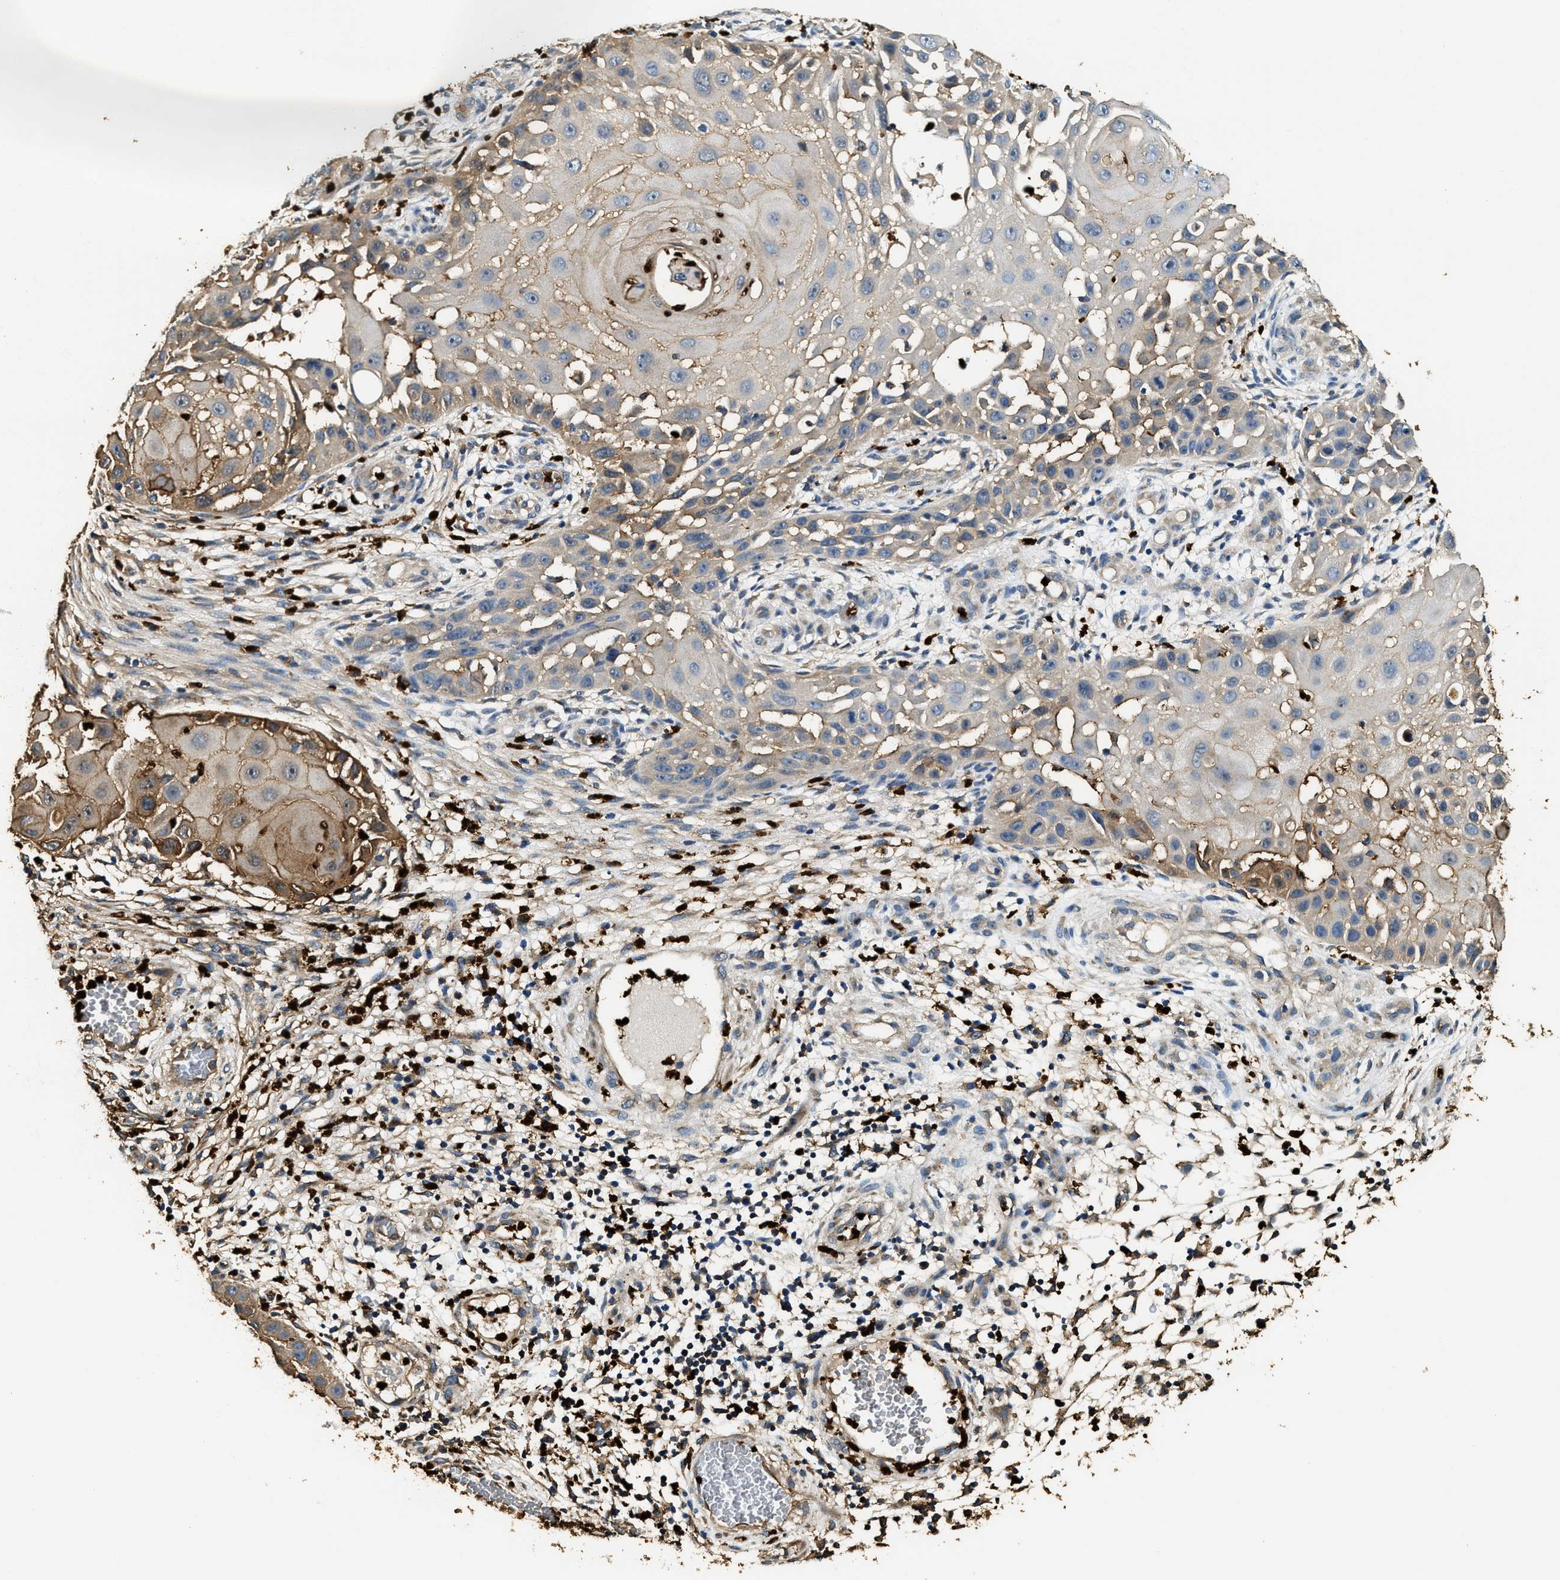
{"staining": {"intensity": "moderate", "quantity": "<25%", "location": "cytoplasmic/membranous"}, "tissue": "skin cancer", "cell_type": "Tumor cells", "image_type": "cancer", "snomed": [{"axis": "morphology", "description": "Squamous cell carcinoma, NOS"}, {"axis": "topography", "description": "Skin"}], "caption": "This micrograph displays immunohistochemistry staining of human skin cancer, with low moderate cytoplasmic/membranous positivity in approximately <25% of tumor cells.", "gene": "ANXA3", "patient": {"sex": "female", "age": 44}}